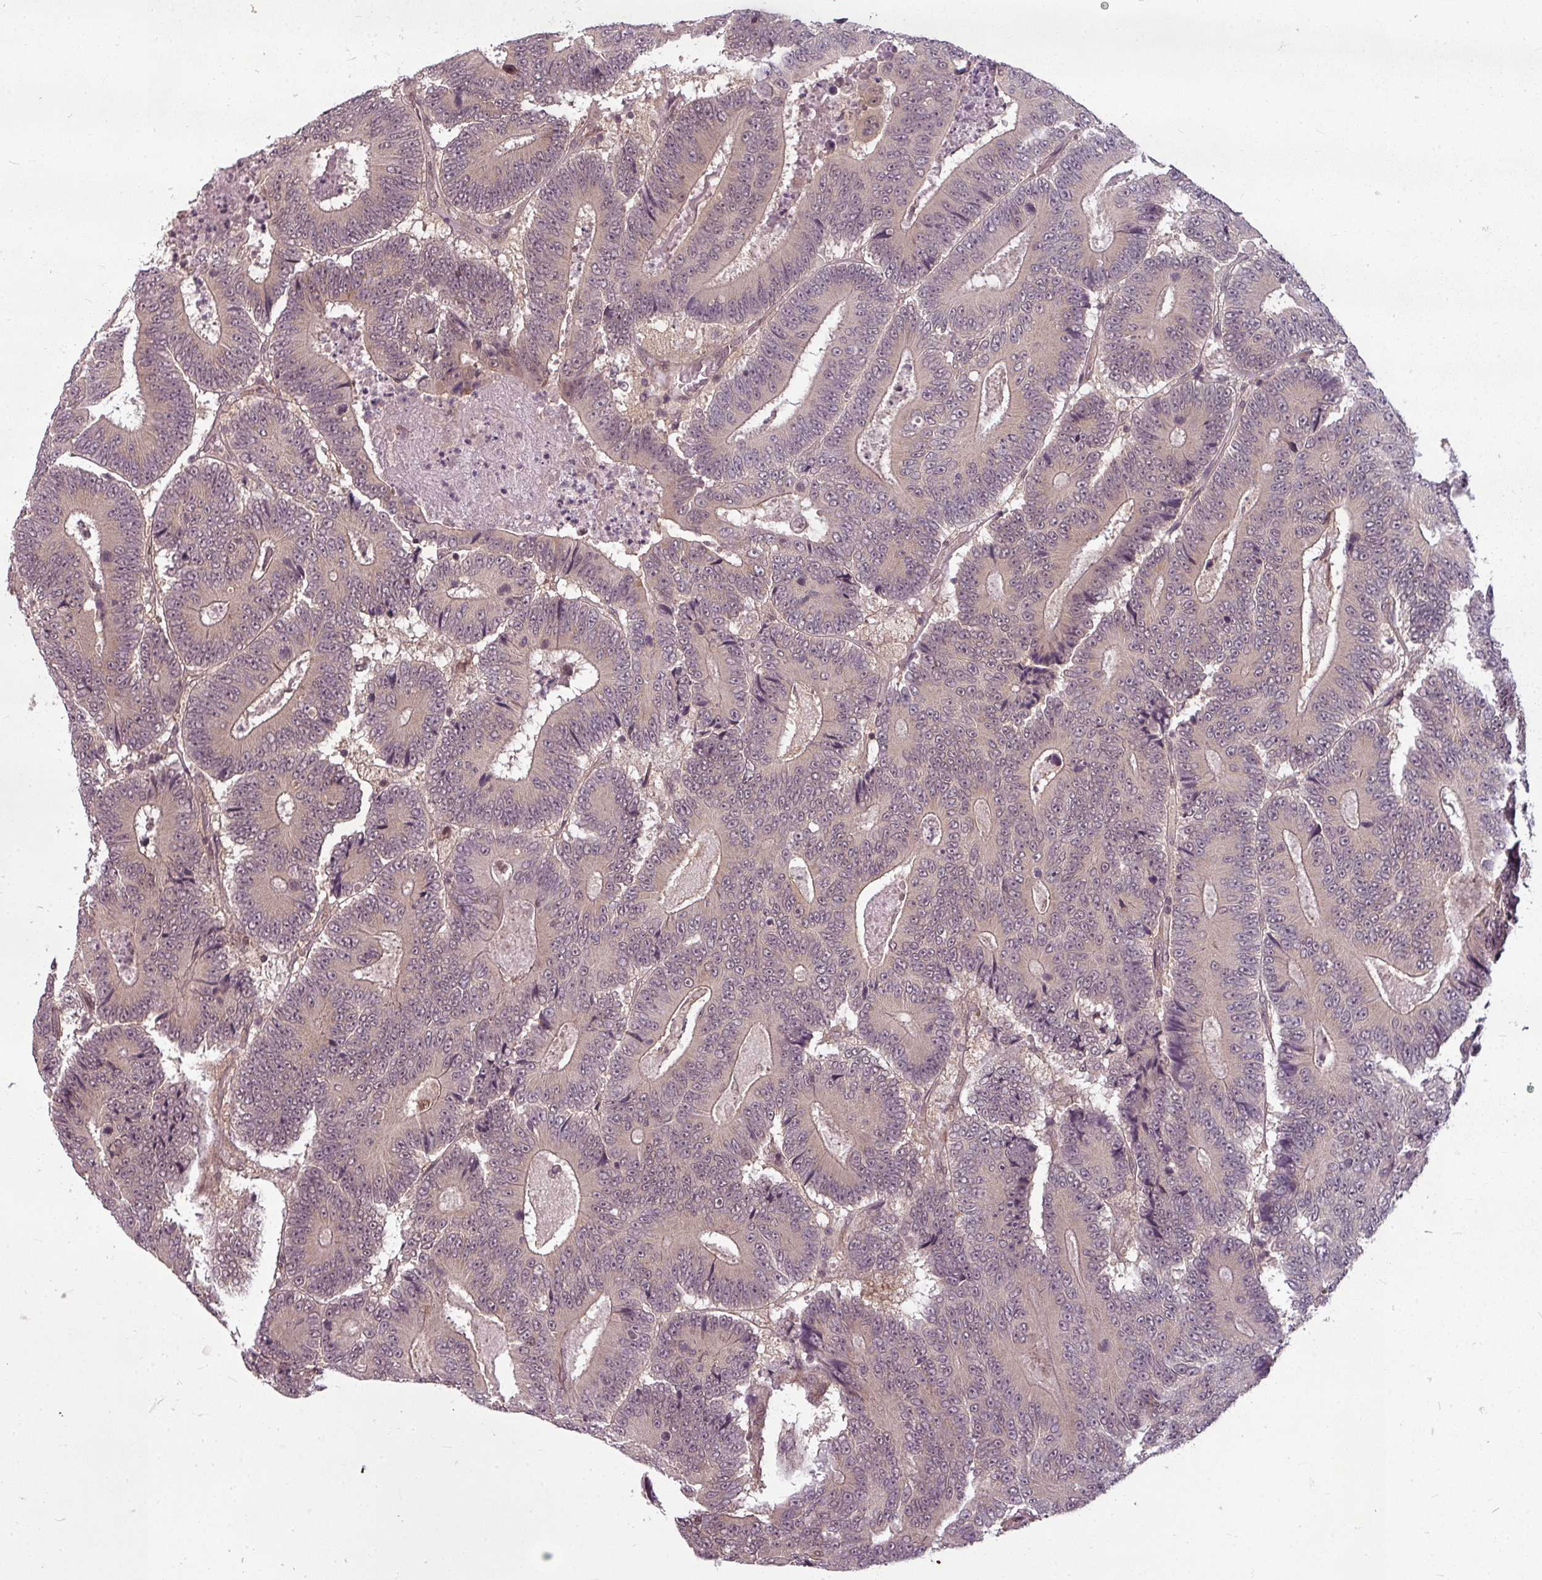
{"staining": {"intensity": "weak", "quantity": "25%-75%", "location": "cytoplasmic/membranous"}, "tissue": "colorectal cancer", "cell_type": "Tumor cells", "image_type": "cancer", "snomed": [{"axis": "morphology", "description": "Adenocarcinoma, NOS"}, {"axis": "topography", "description": "Colon"}], "caption": "High-magnification brightfield microscopy of colorectal cancer (adenocarcinoma) stained with DAB (3,3'-diaminobenzidine) (brown) and counterstained with hematoxylin (blue). tumor cells exhibit weak cytoplasmic/membranous positivity is identified in approximately25%-75% of cells. (DAB = brown stain, brightfield microscopy at high magnification).", "gene": "CLIC1", "patient": {"sex": "male", "age": 83}}